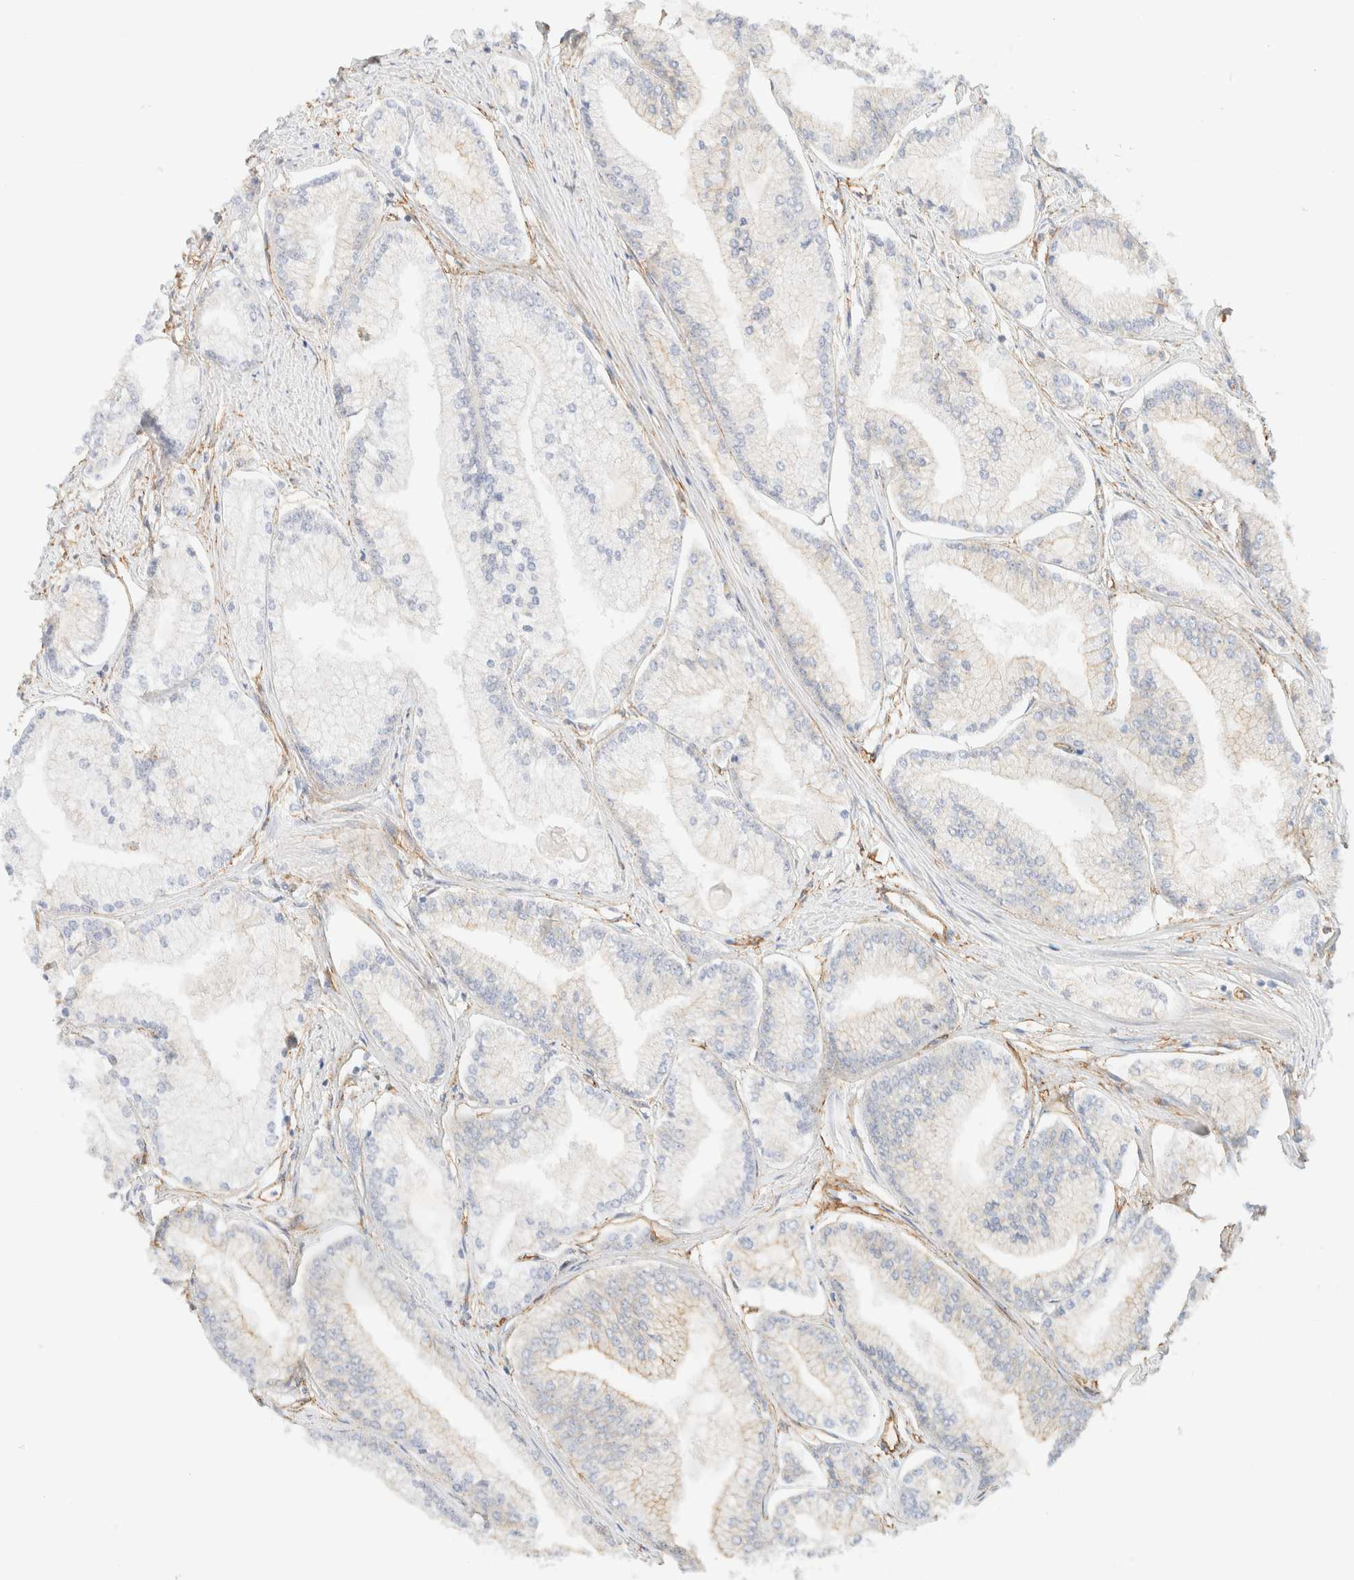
{"staining": {"intensity": "weak", "quantity": "<25%", "location": "cytoplasmic/membranous"}, "tissue": "prostate cancer", "cell_type": "Tumor cells", "image_type": "cancer", "snomed": [{"axis": "morphology", "description": "Adenocarcinoma, Low grade"}, {"axis": "topography", "description": "Prostate"}], "caption": "High power microscopy image of an immunohistochemistry (IHC) image of prostate low-grade adenocarcinoma, revealing no significant positivity in tumor cells.", "gene": "CYB5R4", "patient": {"sex": "male", "age": 52}}